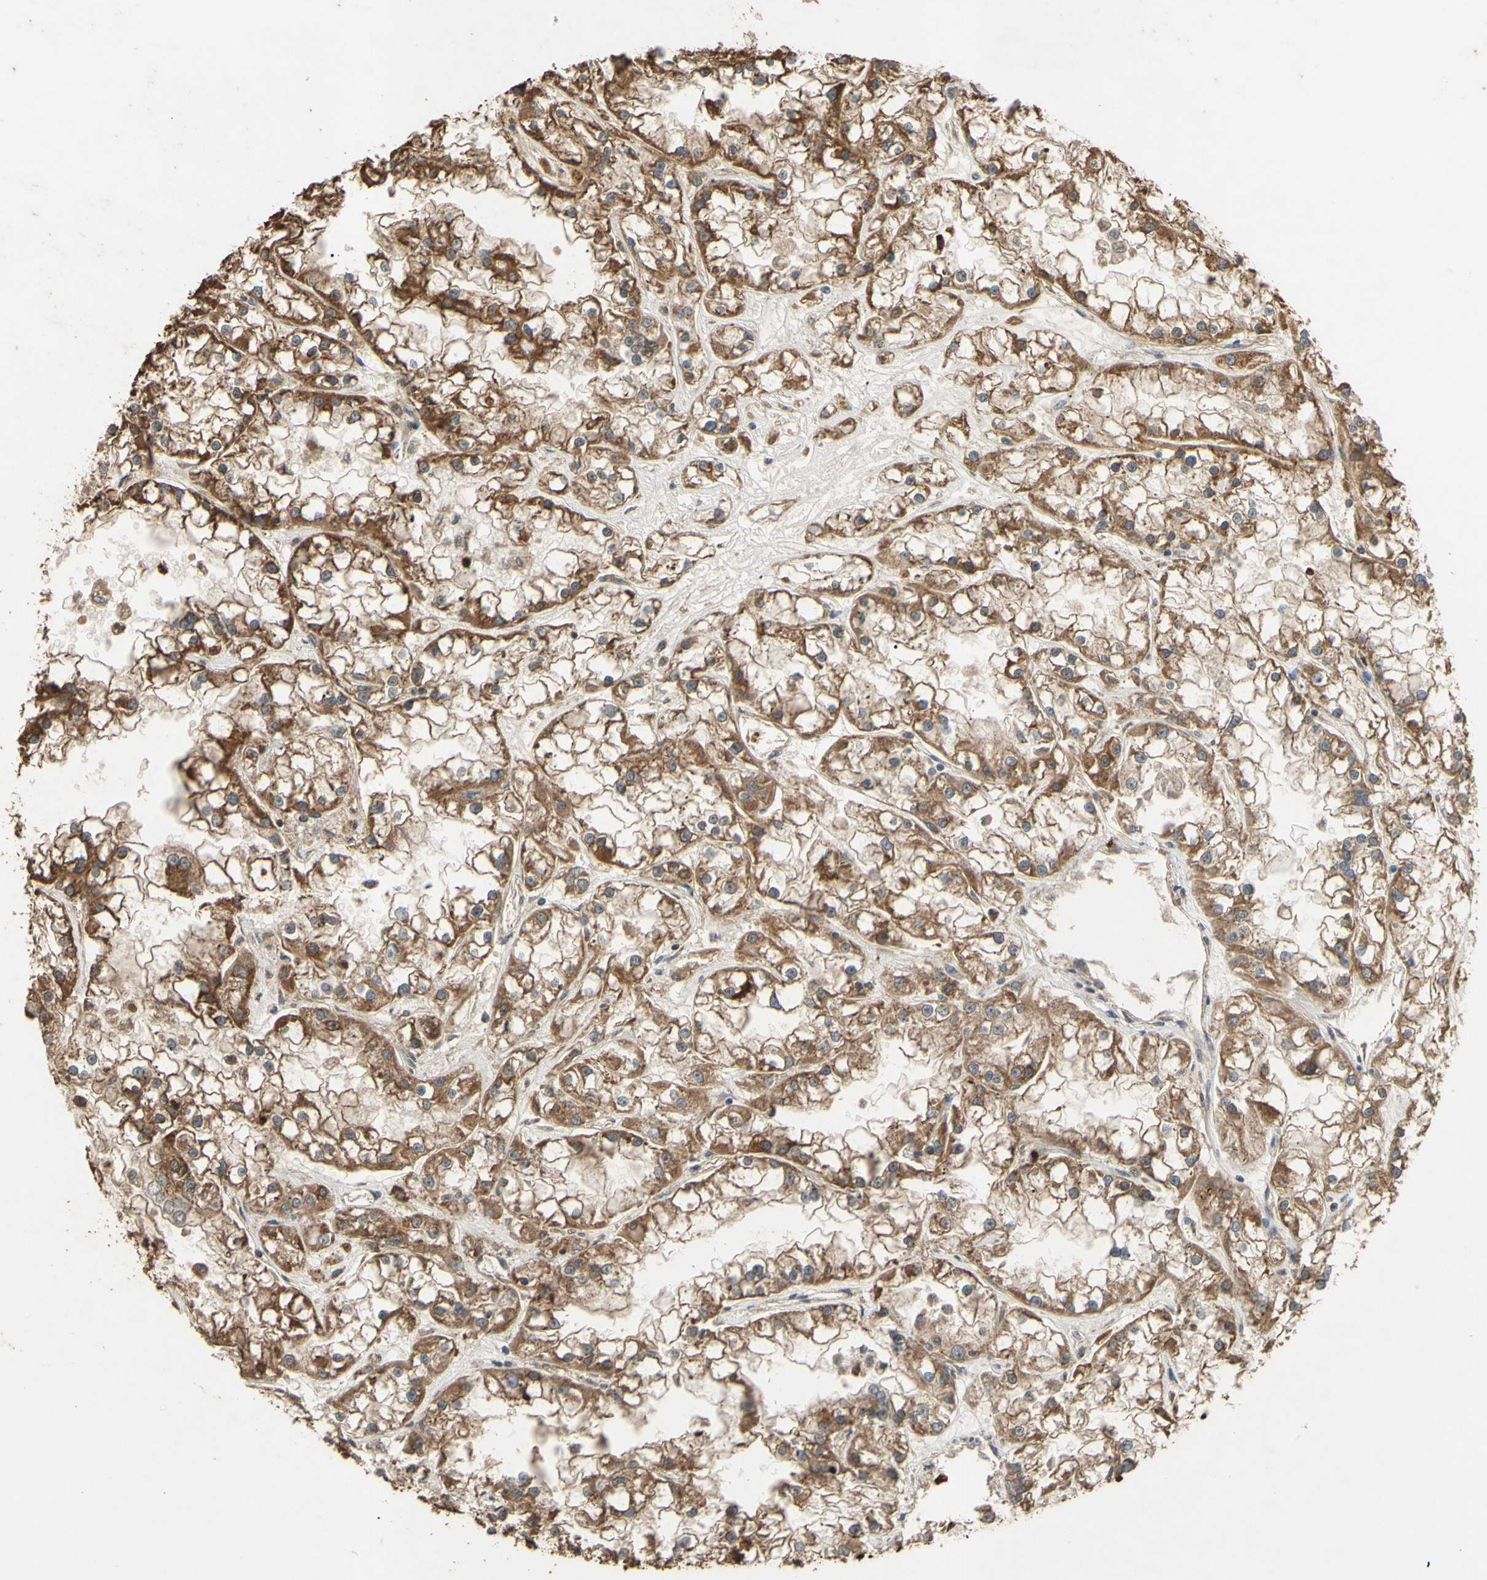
{"staining": {"intensity": "moderate", "quantity": ">75%", "location": "cytoplasmic/membranous"}, "tissue": "renal cancer", "cell_type": "Tumor cells", "image_type": "cancer", "snomed": [{"axis": "morphology", "description": "Adenocarcinoma, NOS"}, {"axis": "topography", "description": "Kidney"}], "caption": "A micrograph of adenocarcinoma (renal) stained for a protein exhibits moderate cytoplasmic/membranous brown staining in tumor cells.", "gene": "CTTN", "patient": {"sex": "female", "age": 52}}